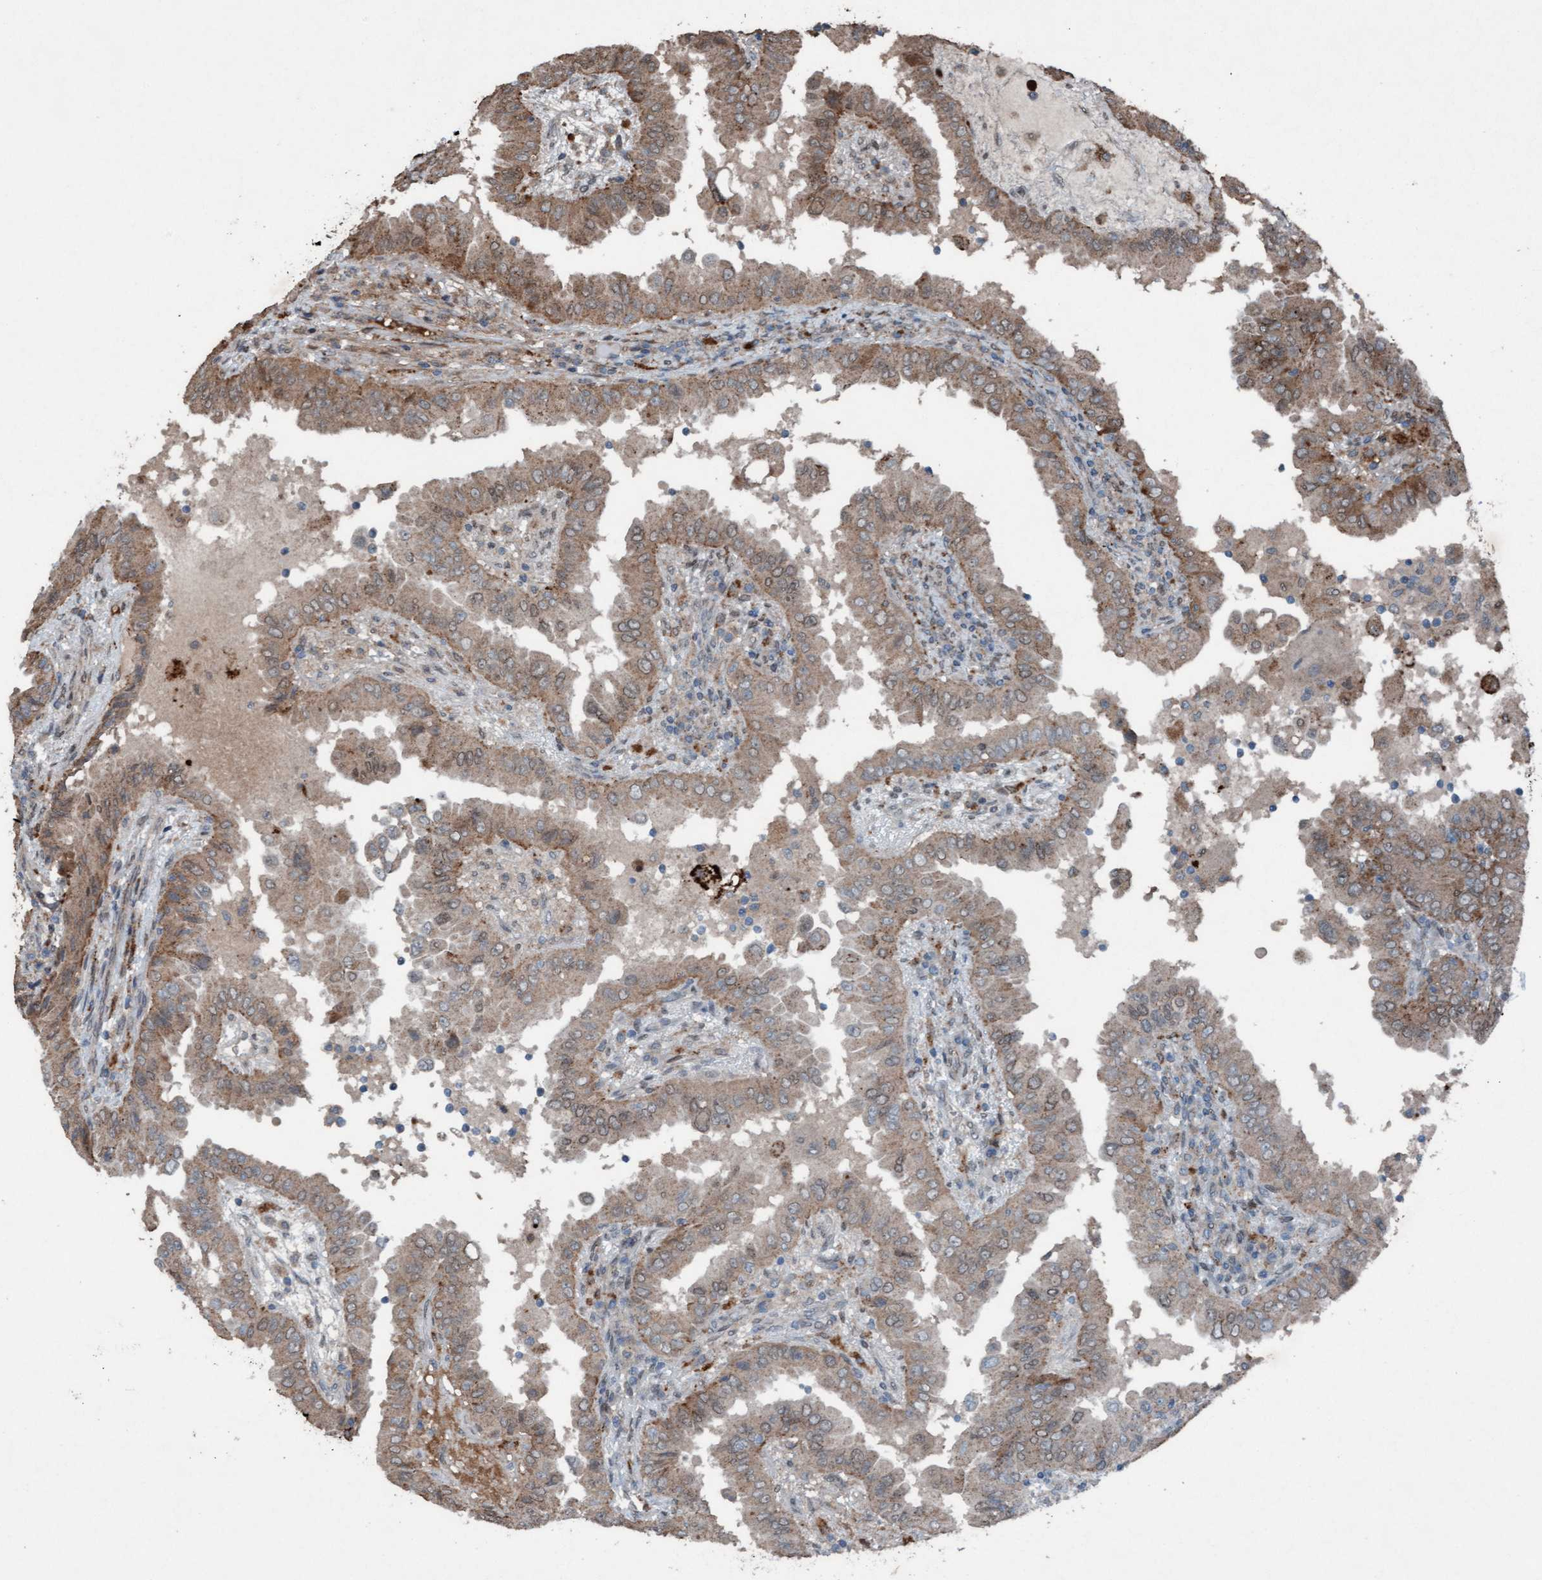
{"staining": {"intensity": "weak", "quantity": ">75%", "location": "cytoplasmic/membranous,nuclear"}, "tissue": "thyroid cancer", "cell_type": "Tumor cells", "image_type": "cancer", "snomed": [{"axis": "morphology", "description": "Papillary adenocarcinoma, NOS"}, {"axis": "topography", "description": "Thyroid gland"}], "caption": "An immunohistochemistry image of neoplastic tissue is shown. Protein staining in brown shows weak cytoplasmic/membranous and nuclear positivity in papillary adenocarcinoma (thyroid) within tumor cells. (DAB (3,3'-diaminobenzidine) IHC, brown staining for protein, blue staining for nuclei).", "gene": "PLXNB2", "patient": {"sex": "male", "age": 33}}